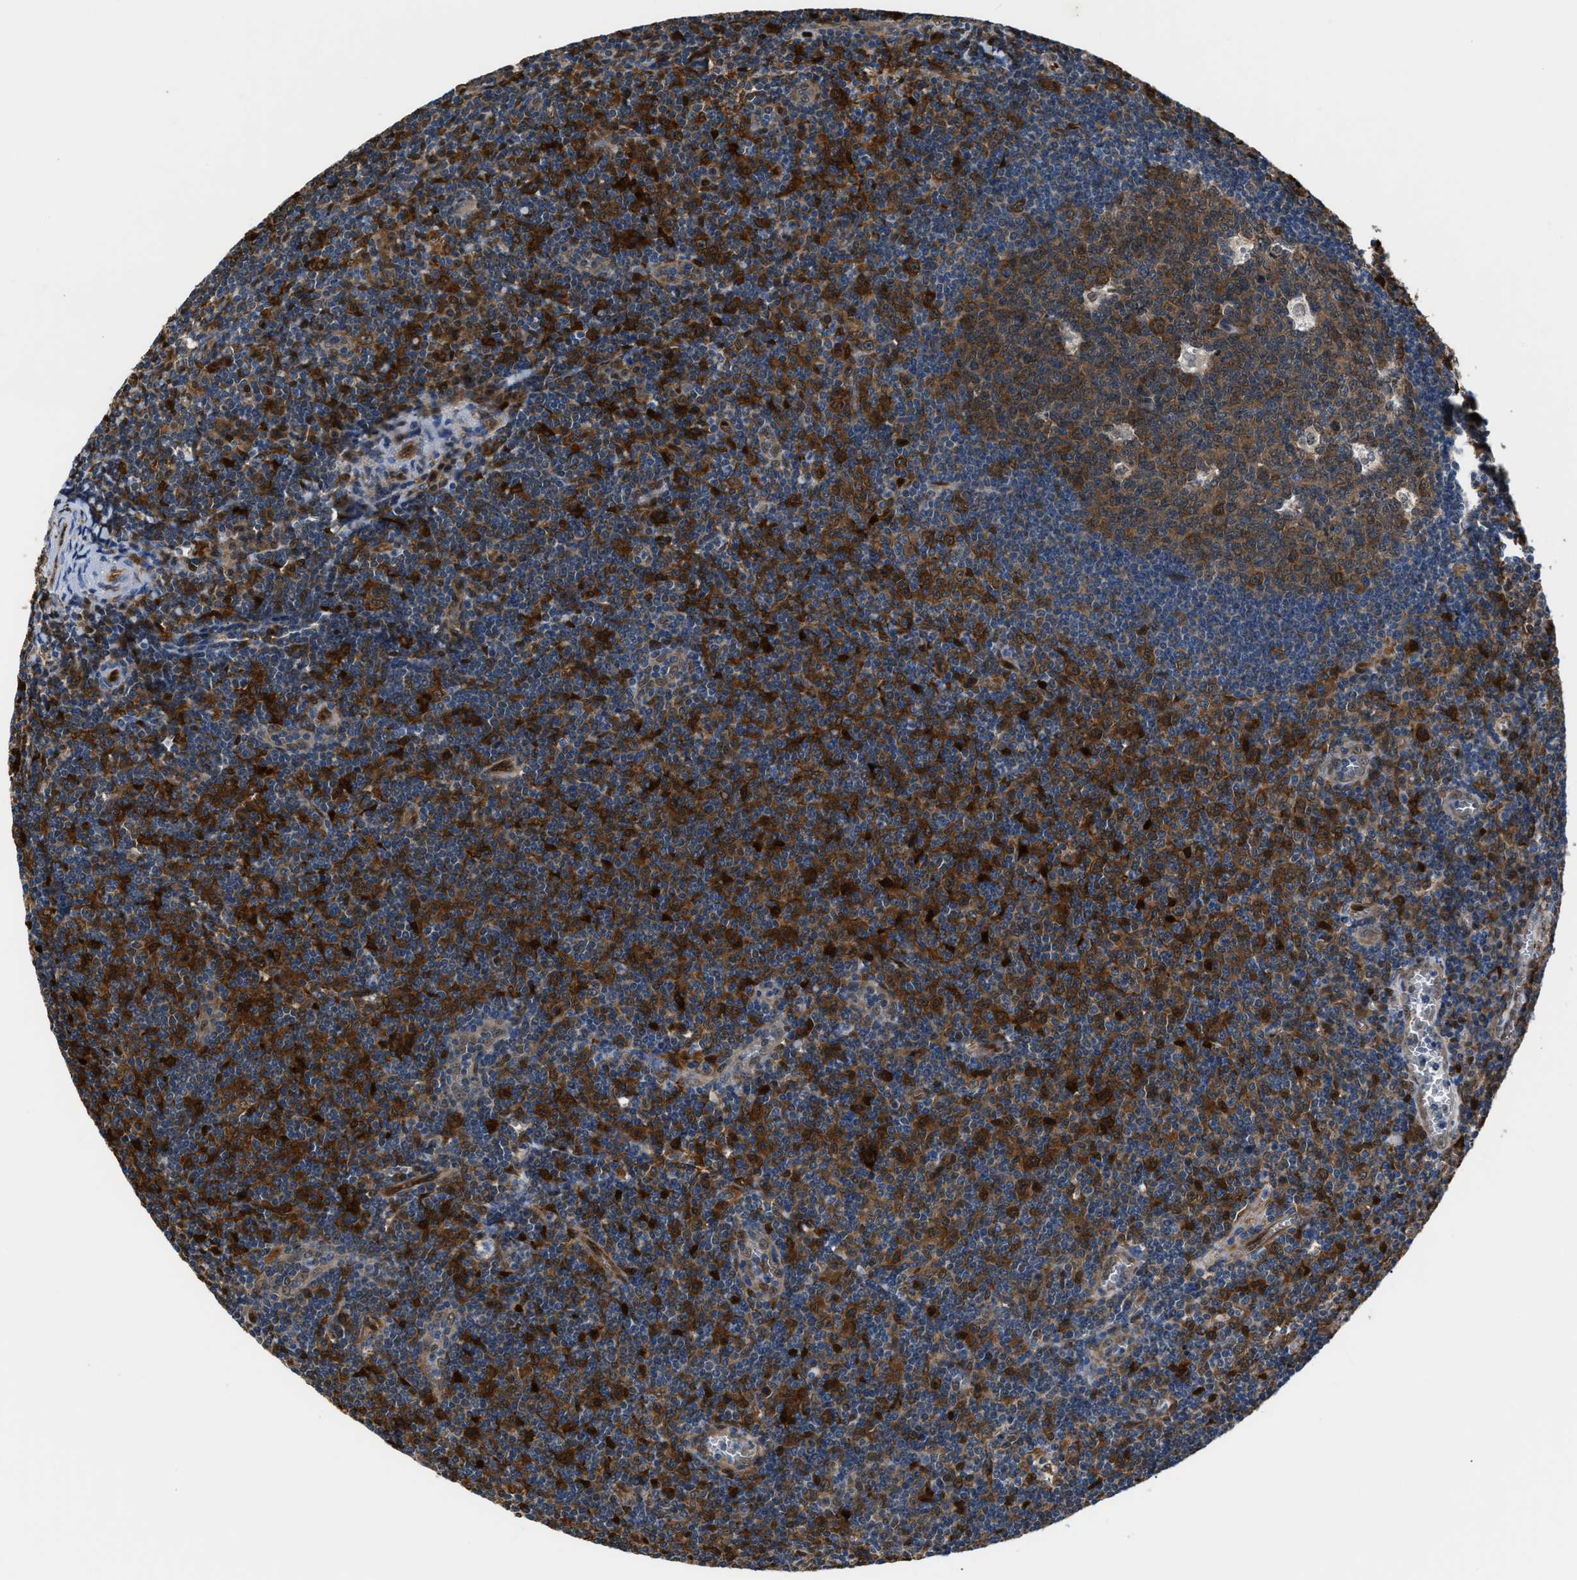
{"staining": {"intensity": "moderate", "quantity": ">75%", "location": "cytoplasmic/membranous"}, "tissue": "tonsil", "cell_type": "Germinal center cells", "image_type": "normal", "snomed": [{"axis": "morphology", "description": "Normal tissue, NOS"}, {"axis": "topography", "description": "Tonsil"}], "caption": "This is an image of immunohistochemistry staining of normal tonsil, which shows moderate expression in the cytoplasmic/membranous of germinal center cells.", "gene": "PPA1", "patient": {"sex": "male", "age": 37}}